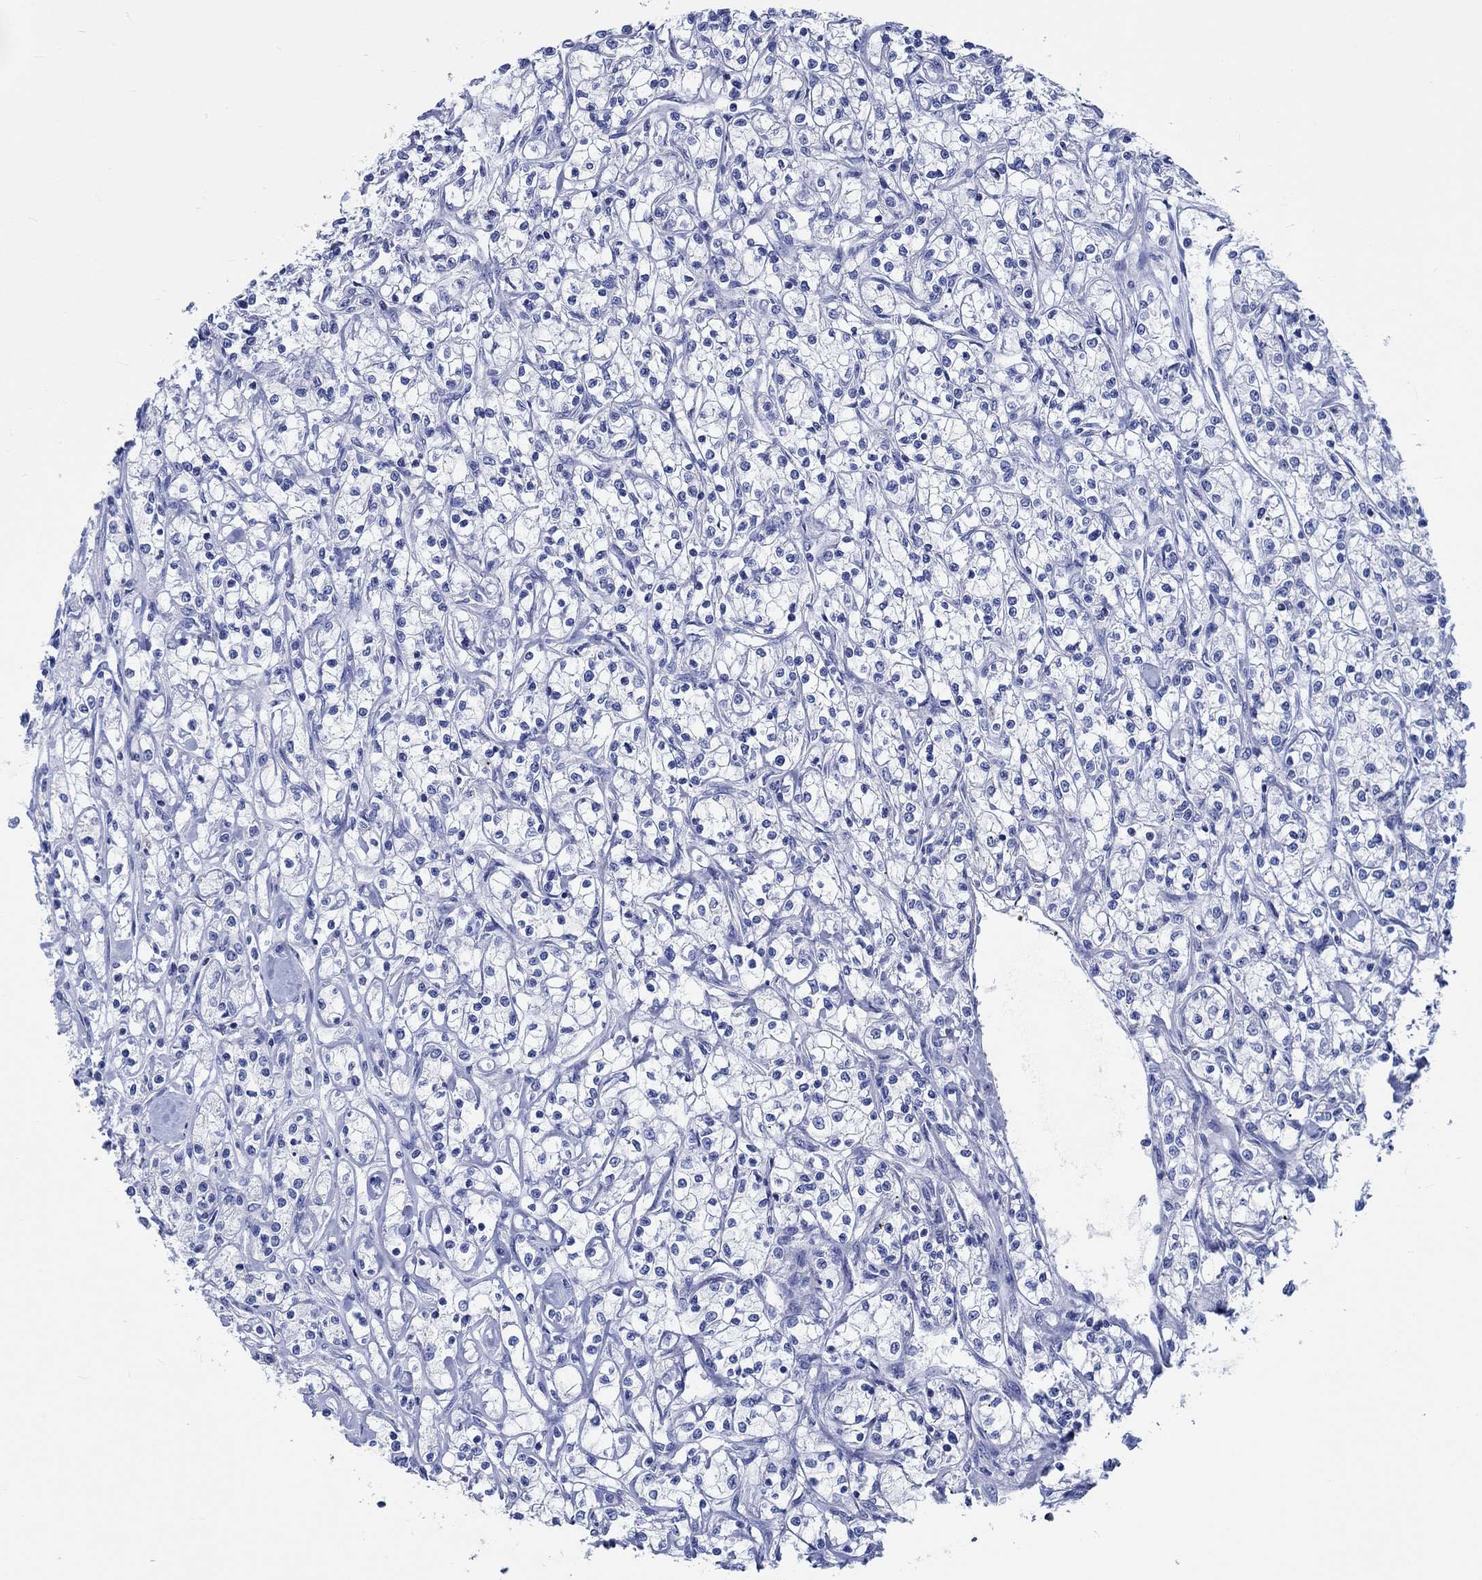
{"staining": {"intensity": "negative", "quantity": "none", "location": "none"}, "tissue": "renal cancer", "cell_type": "Tumor cells", "image_type": "cancer", "snomed": [{"axis": "morphology", "description": "Adenocarcinoma, NOS"}, {"axis": "topography", "description": "Kidney"}], "caption": "There is no significant expression in tumor cells of renal cancer.", "gene": "PTPRN2", "patient": {"sex": "female", "age": 59}}